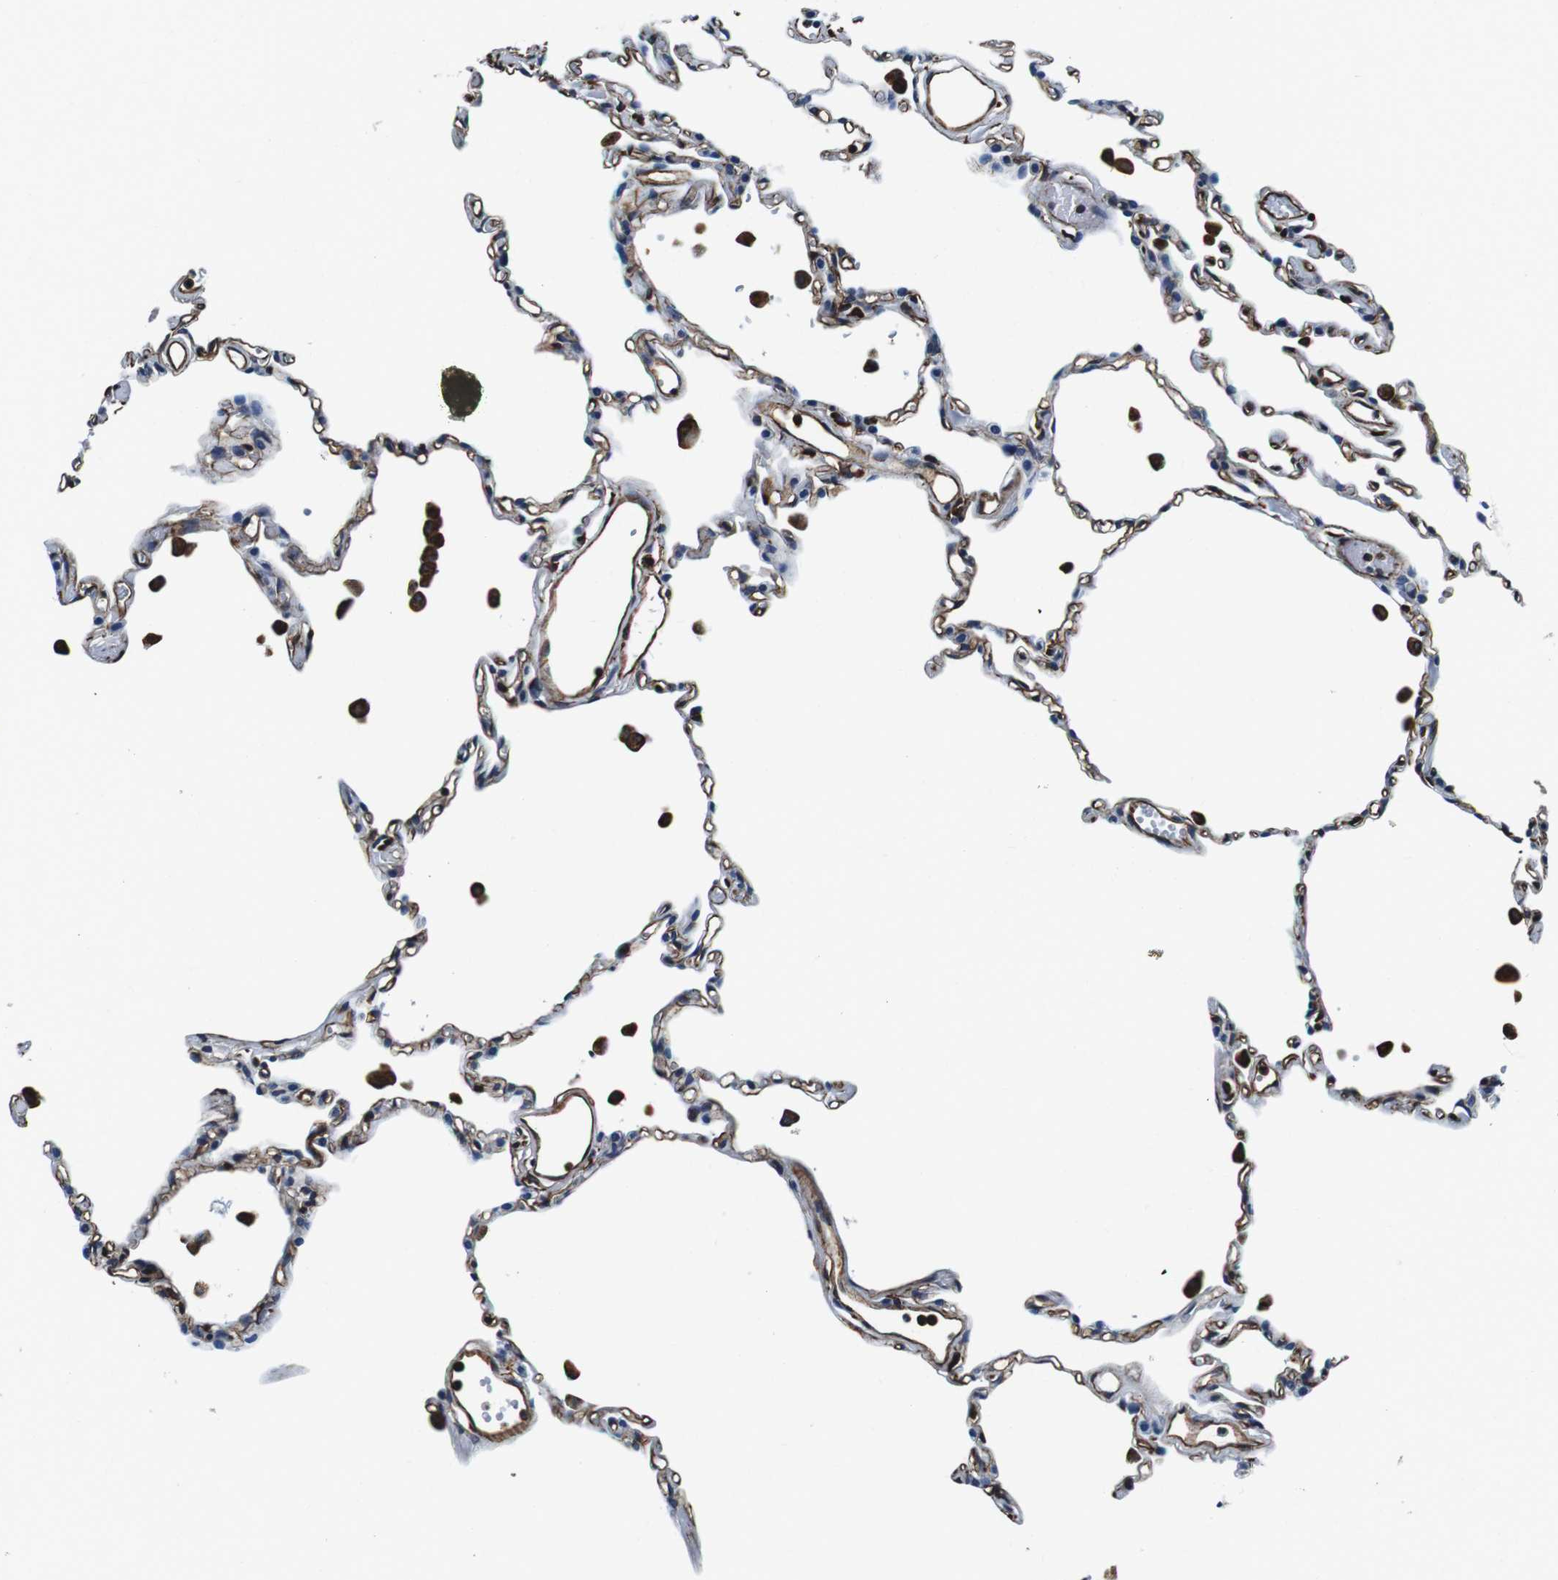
{"staining": {"intensity": "weak", "quantity": "25%-75%", "location": "cytoplasmic/membranous"}, "tissue": "lung", "cell_type": "Alveolar cells", "image_type": "normal", "snomed": [{"axis": "morphology", "description": "Normal tissue, NOS"}, {"axis": "topography", "description": "Lung"}], "caption": "IHC photomicrograph of normal lung: human lung stained using immunohistochemistry (IHC) shows low levels of weak protein expression localized specifically in the cytoplasmic/membranous of alveolar cells, appearing as a cytoplasmic/membranous brown color.", "gene": "GJE1", "patient": {"sex": "female", "age": 49}}